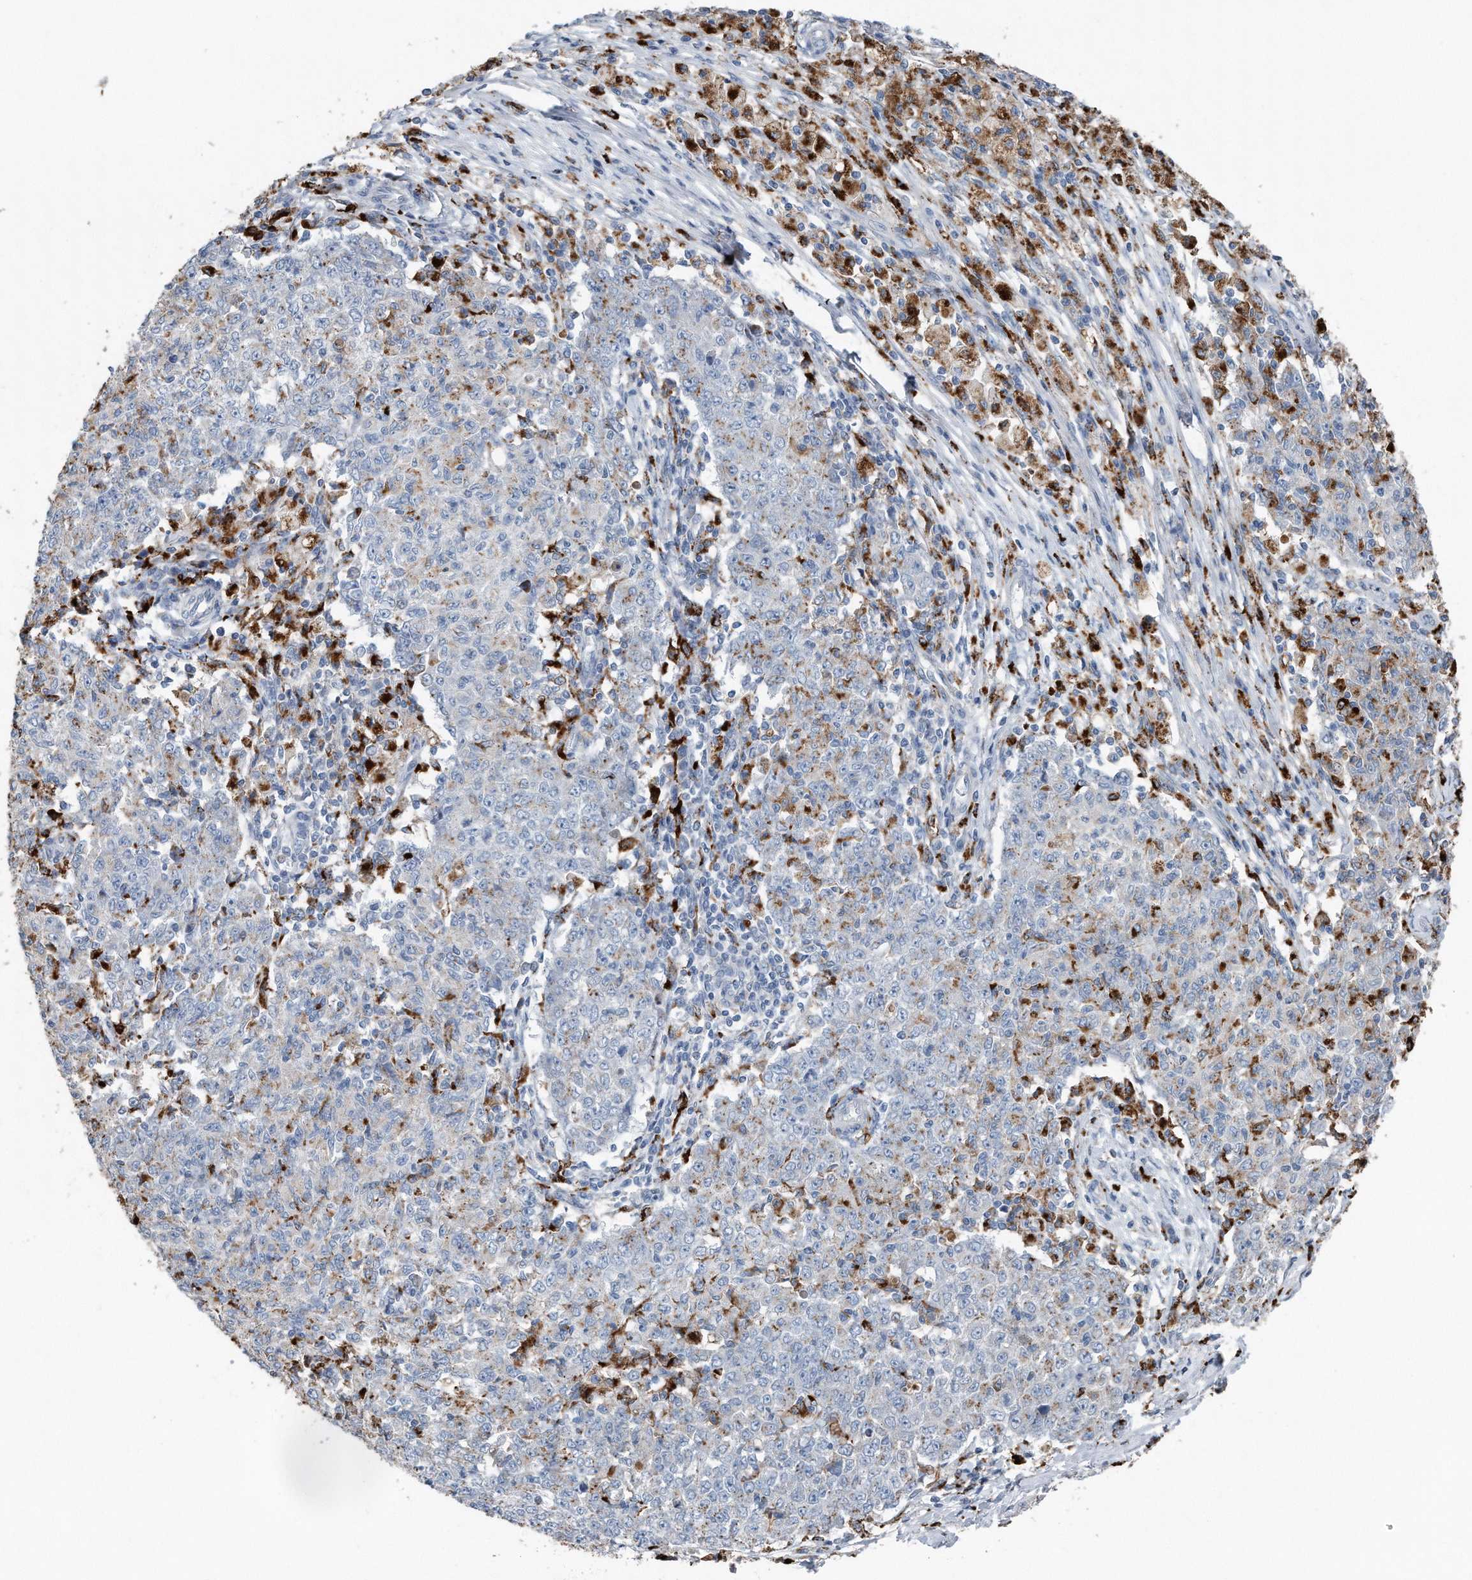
{"staining": {"intensity": "weak", "quantity": "<25%", "location": "cytoplasmic/membranous"}, "tissue": "ovarian cancer", "cell_type": "Tumor cells", "image_type": "cancer", "snomed": [{"axis": "morphology", "description": "Carcinoma, endometroid"}, {"axis": "topography", "description": "Ovary"}], "caption": "Immunohistochemistry micrograph of neoplastic tissue: human endometroid carcinoma (ovarian) stained with DAB demonstrates no significant protein staining in tumor cells.", "gene": "ZNF772", "patient": {"sex": "female", "age": 42}}